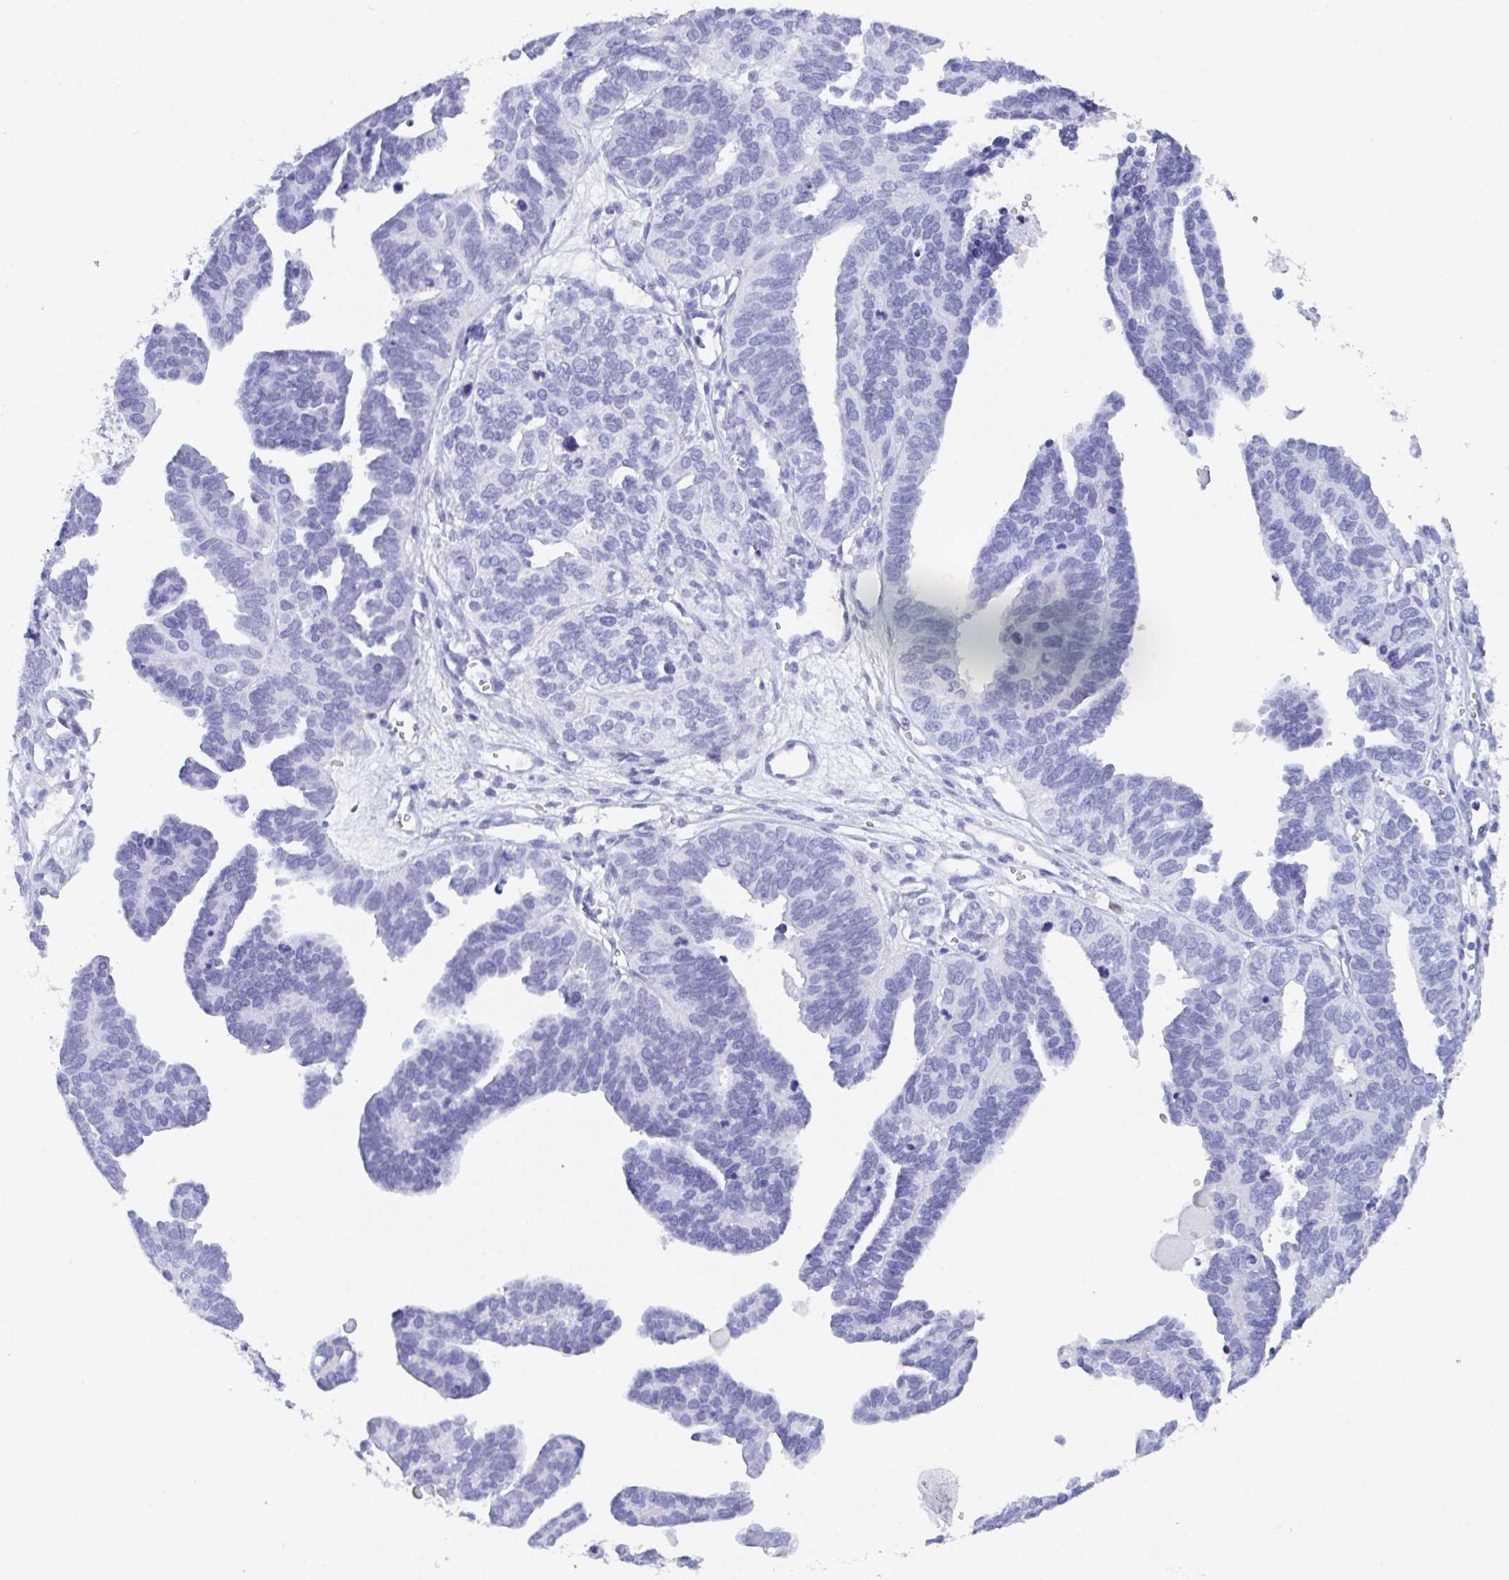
{"staining": {"intensity": "negative", "quantity": "none", "location": "none"}, "tissue": "ovarian cancer", "cell_type": "Tumor cells", "image_type": "cancer", "snomed": [{"axis": "morphology", "description": "Cystadenocarcinoma, serous, NOS"}, {"axis": "topography", "description": "Ovary"}], "caption": "Human serous cystadenocarcinoma (ovarian) stained for a protein using immunohistochemistry (IHC) shows no staining in tumor cells.", "gene": "ZNF850", "patient": {"sex": "female", "age": 51}}